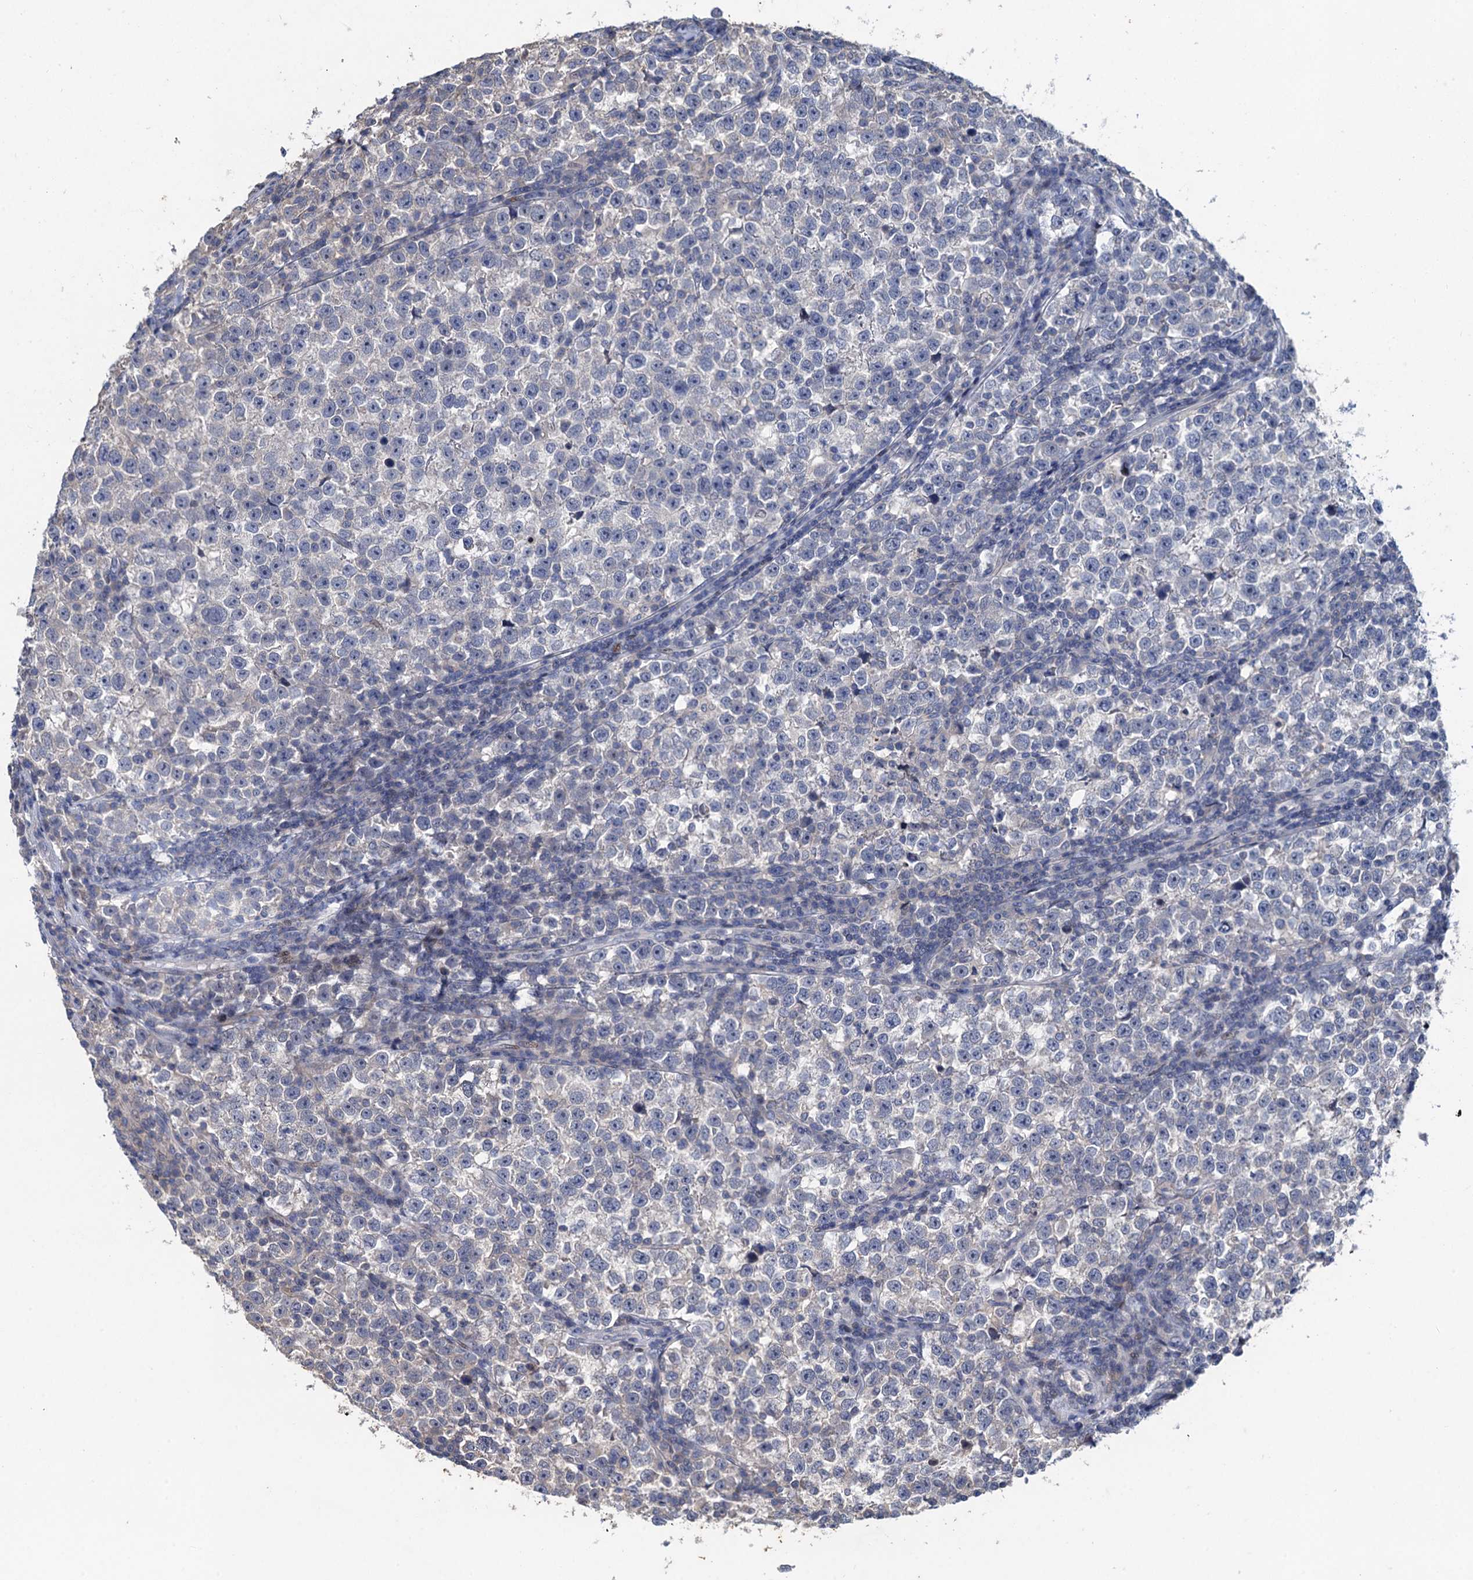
{"staining": {"intensity": "negative", "quantity": "none", "location": "none"}, "tissue": "testis cancer", "cell_type": "Tumor cells", "image_type": "cancer", "snomed": [{"axis": "morphology", "description": "Normal tissue, NOS"}, {"axis": "morphology", "description": "Seminoma, NOS"}, {"axis": "topography", "description": "Testis"}], "caption": "An IHC image of seminoma (testis) is shown. There is no staining in tumor cells of seminoma (testis).", "gene": "ESYT3", "patient": {"sex": "male", "age": 43}}